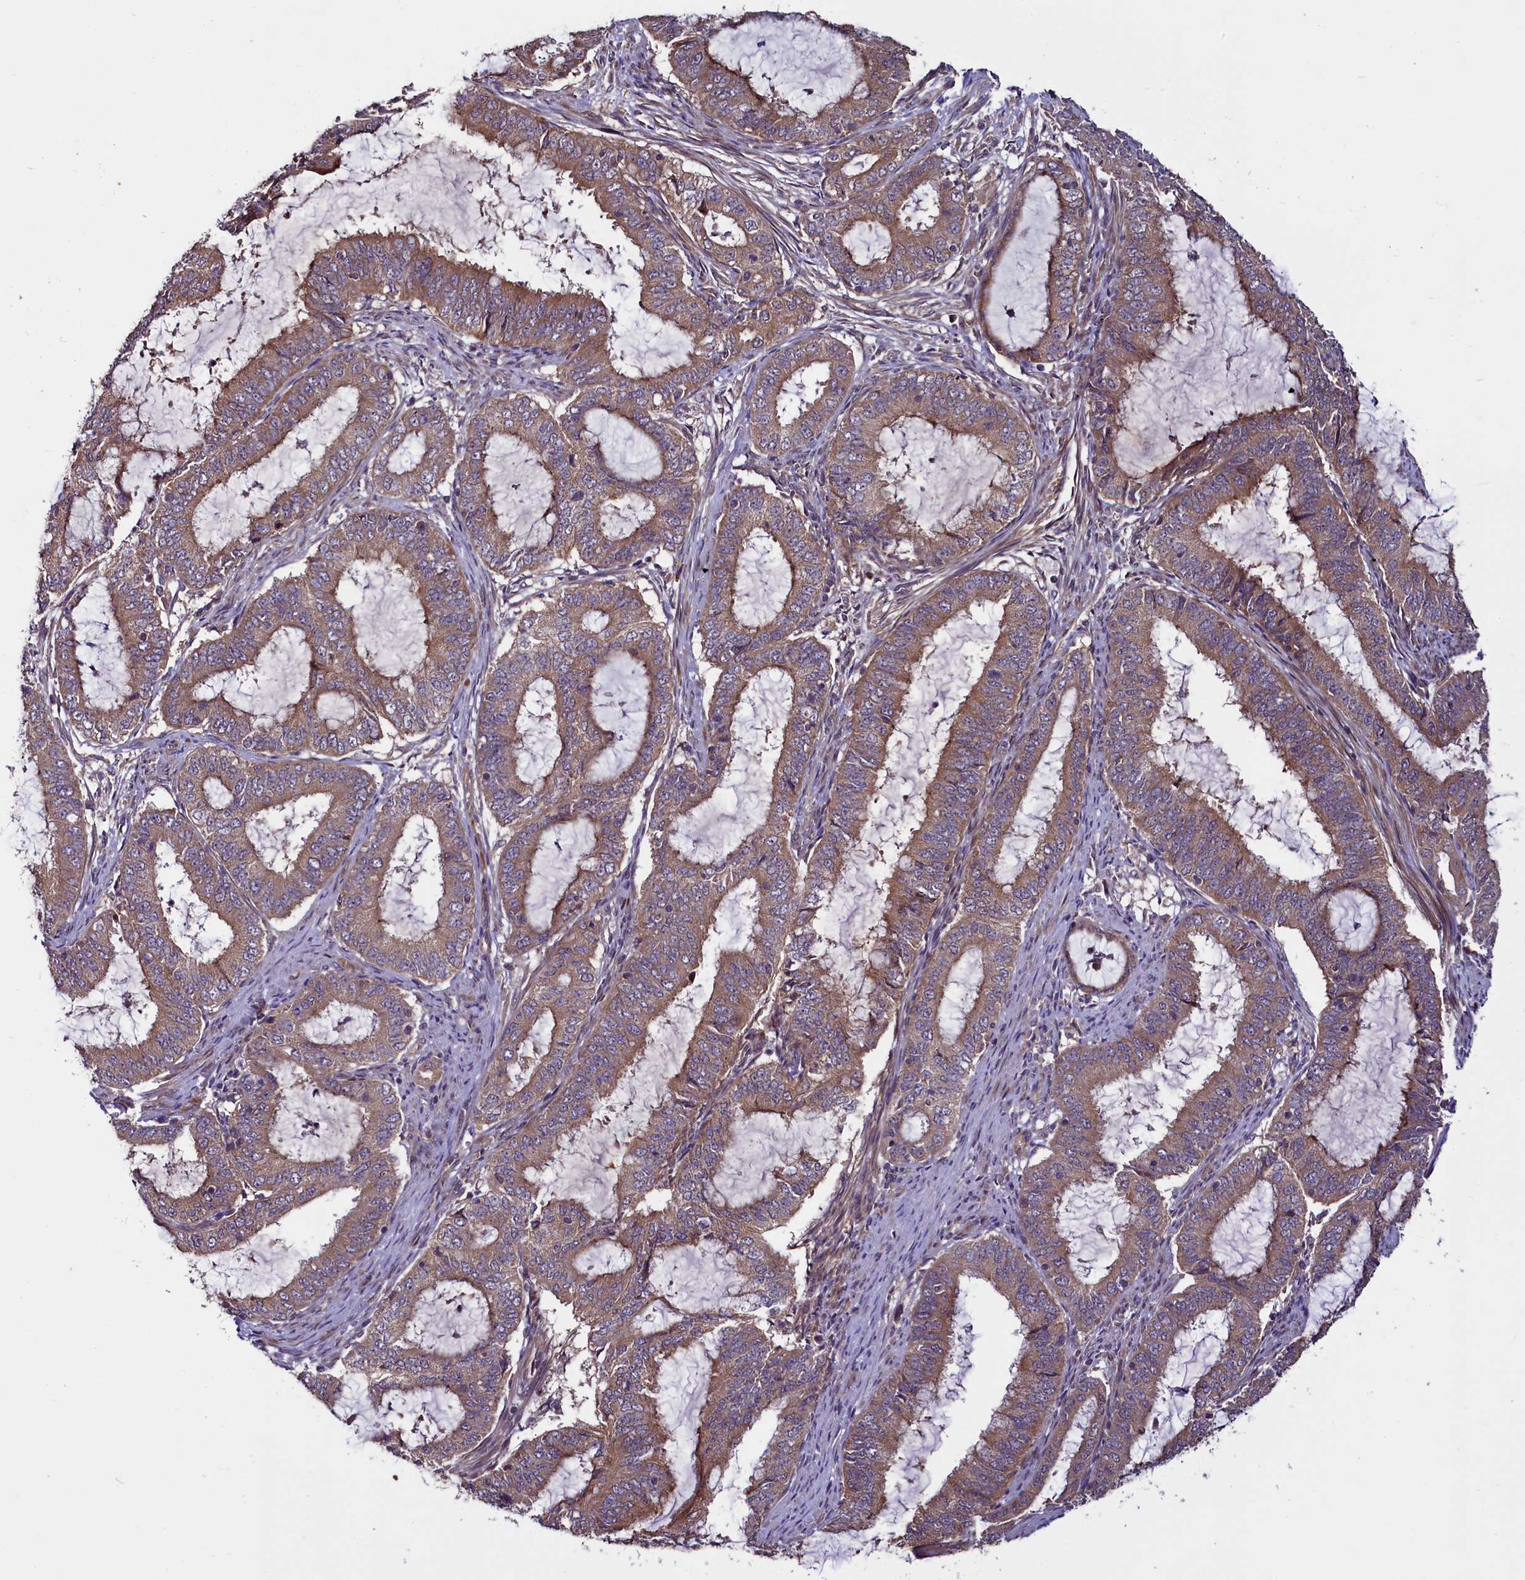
{"staining": {"intensity": "weak", "quantity": ">75%", "location": "cytoplasmic/membranous"}, "tissue": "endometrial cancer", "cell_type": "Tumor cells", "image_type": "cancer", "snomed": [{"axis": "morphology", "description": "Adenocarcinoma, NOS"}, {"axis": "topography", "description": "Endometrium"}], "caption": "Immunohistochemical staining of human adenocarcinoma (endometrial) exhibits weak cytoplasmic/membranous protein expression in about >75% of tumor cells. The staining is performed using DAB (3,3'-diaminobenzidine) brown chromogen to label protein expression. The nuclei are counter-stained blue using hematoxylin.", "gene": "RPUSD2", "patient": {"sex": "female", "age": 51}}